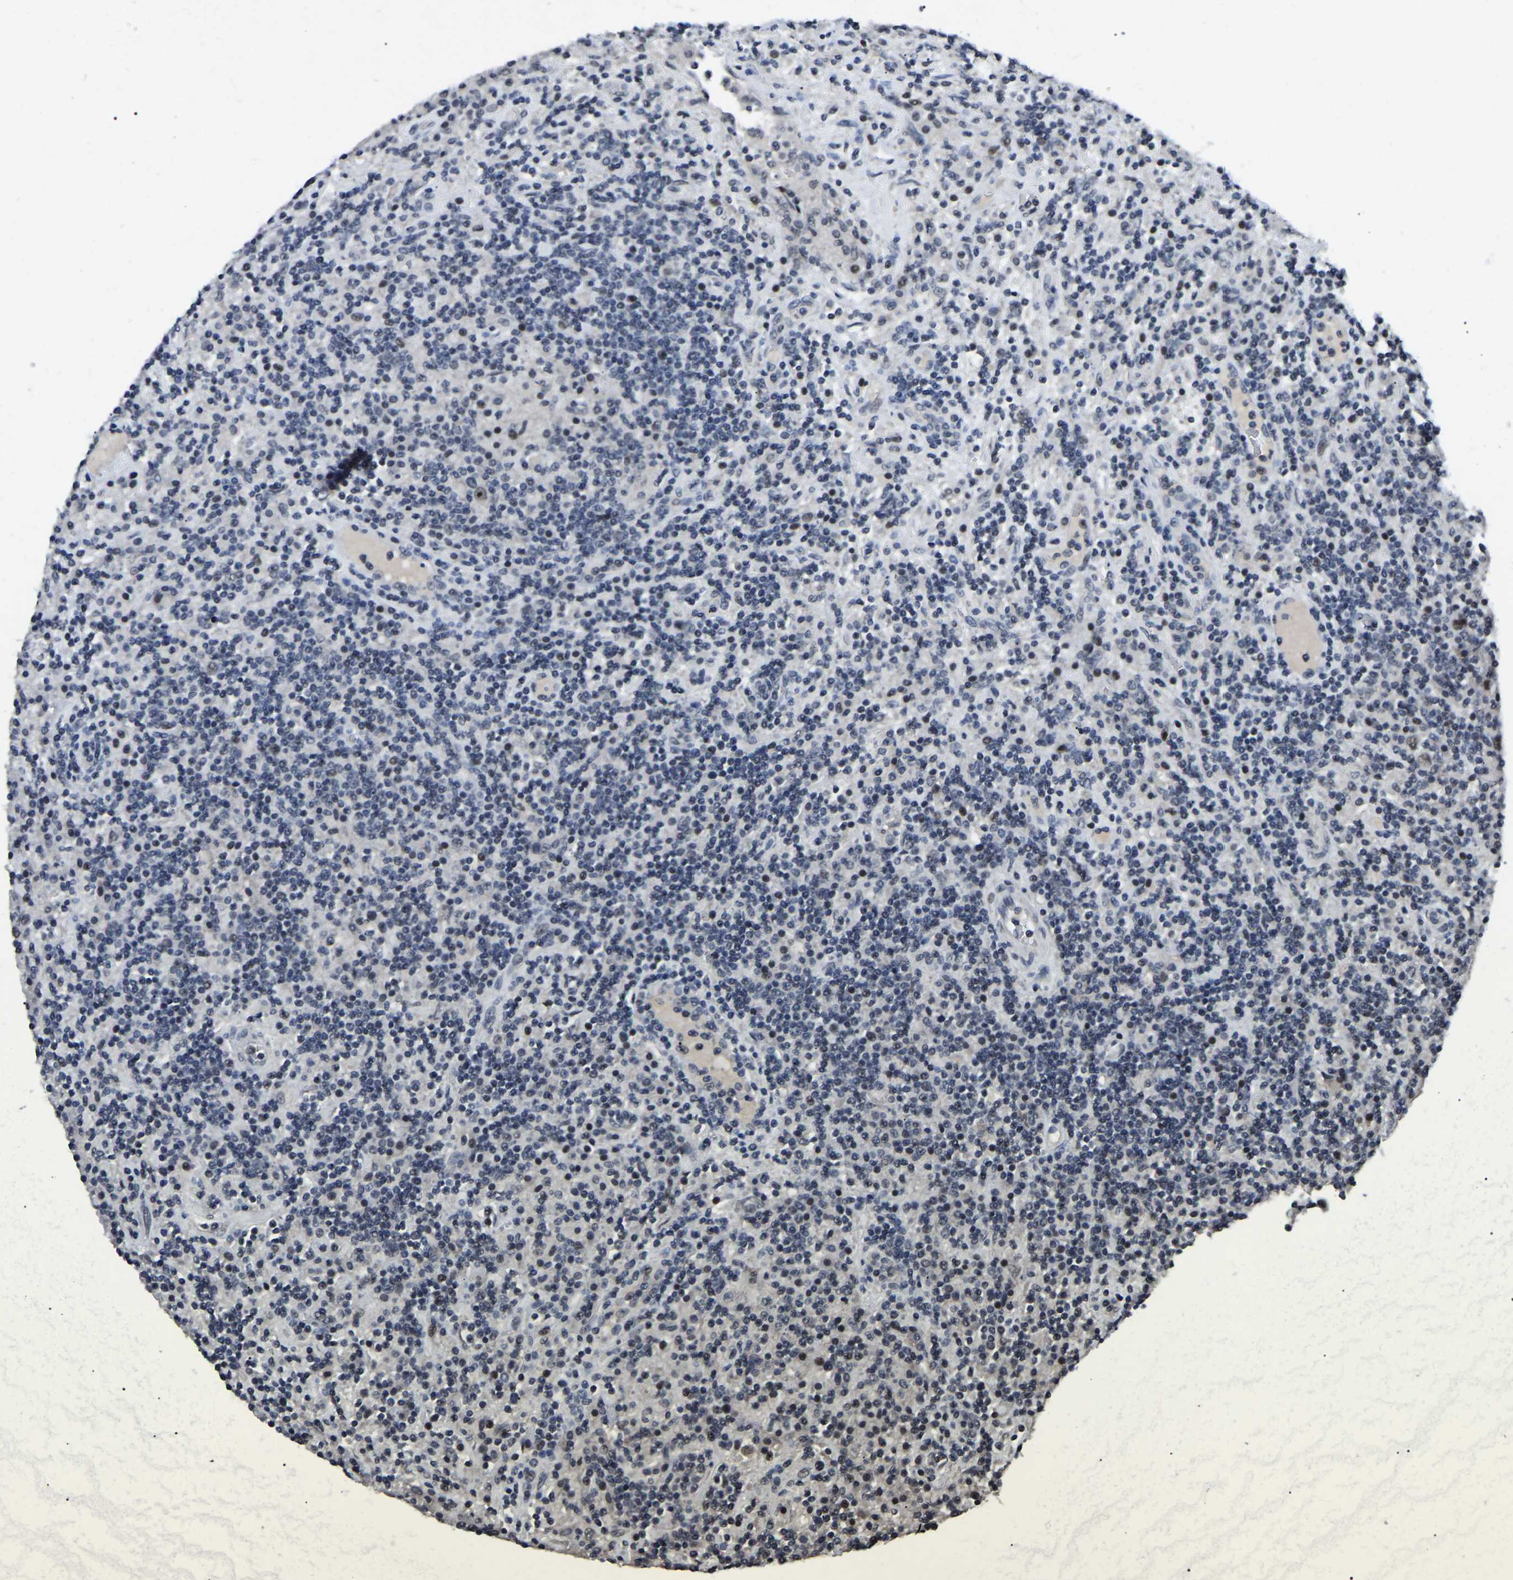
{"staining": {"intensity": "strong", "quantity": "25%-75%", "location": "nuclear"}, "tissue": "lymphoma", "cell_type": "Tumor cells", "image_type": "cancer", "snomed": [{"axis": "morphology", "description": "Hodgkin's disease, NOS"}, {"axis": "topography", "description": "Lymph node"}], "caption": "This is a micrograph of immunohistochemistry (IHC) staining of lymphoma, which shows strong staining in the nuclear of tumor cells.", "gene": "PPM1E", "patient": {"sex": "male", "age": 70}}